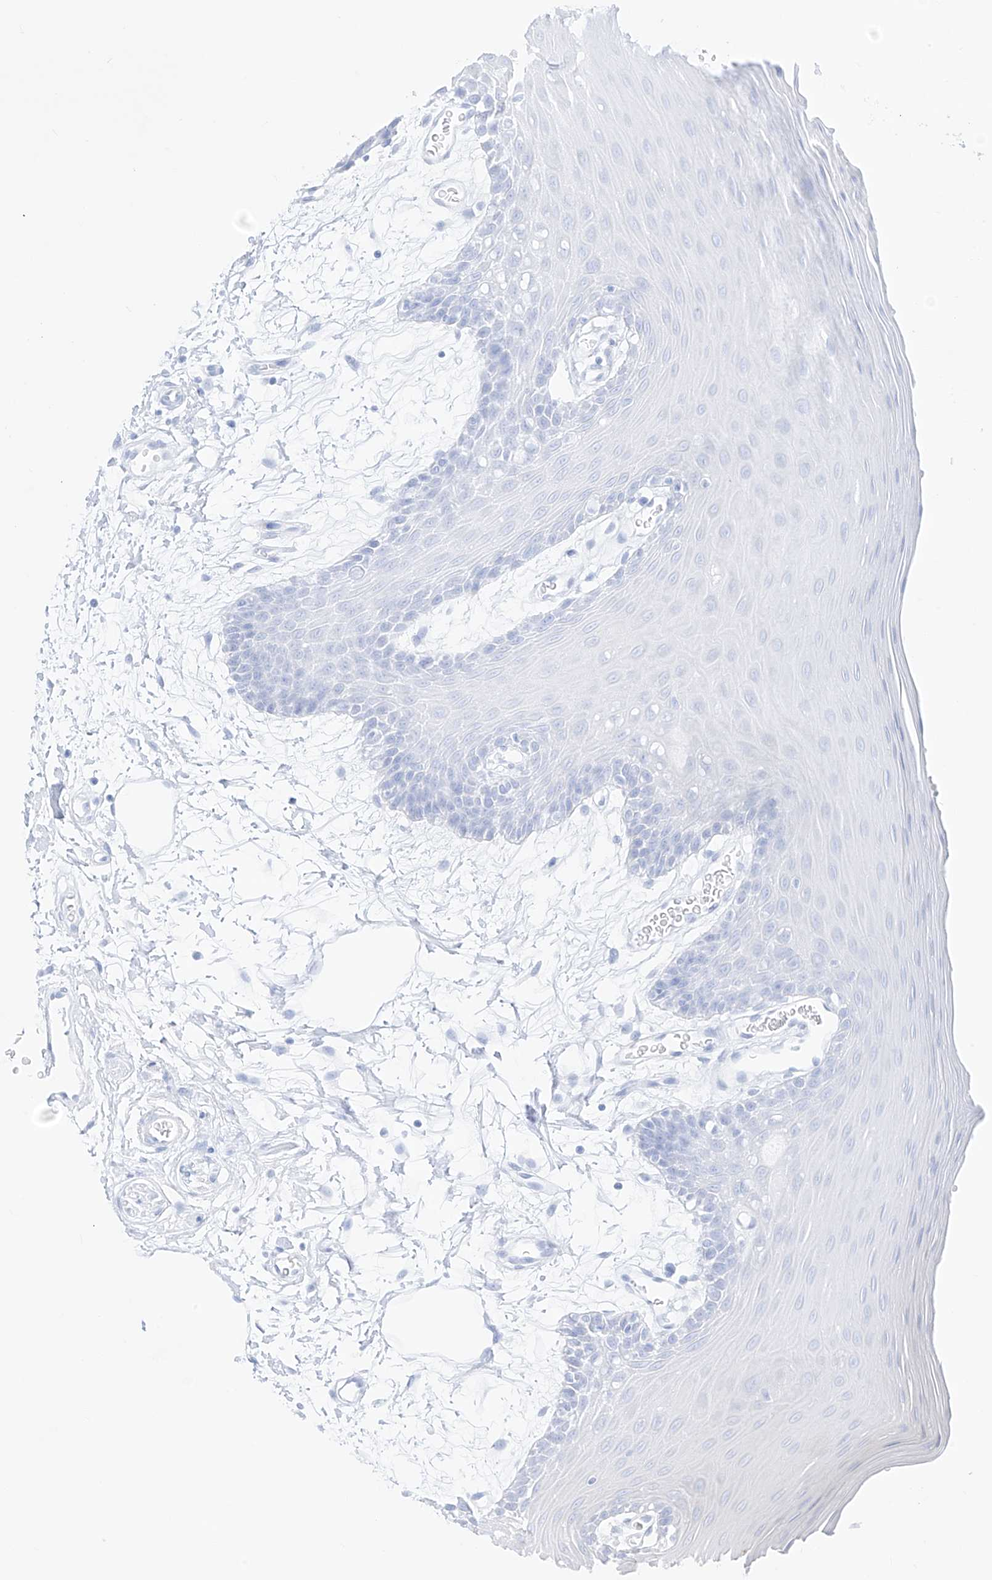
{"staining": {"intensity": "moderate", "quantity": "<25%", "location": "cytoplasmic/membranous"}, "tissue": "oral mucosa", "cell_type": "Squamous epithelial cells", "image_type": "normal", "snomed": [{"axis": "morphology", "description": "Normal tissue, NOS"}, {"axis": "topography", "description": "Skeletal muscle"}, {"axis": "topography", "description": "Oral tissue"}, {"axis": "topography", "description": "Salivary gland"}, {"axis": "topography", "description": "Peripheral nerve tissue"}], "caption": "This image demonstrates unremarkable oral mucosa stained with immunohistochemistry to label a protein in brown. The cytoplasmic/membranous of squamous epithelial cells show moderate positivity for the protein. Nuclei are counter-stained blue.", "gene": "SYTL3", "patient": {"sex": "male", "age": 54}}